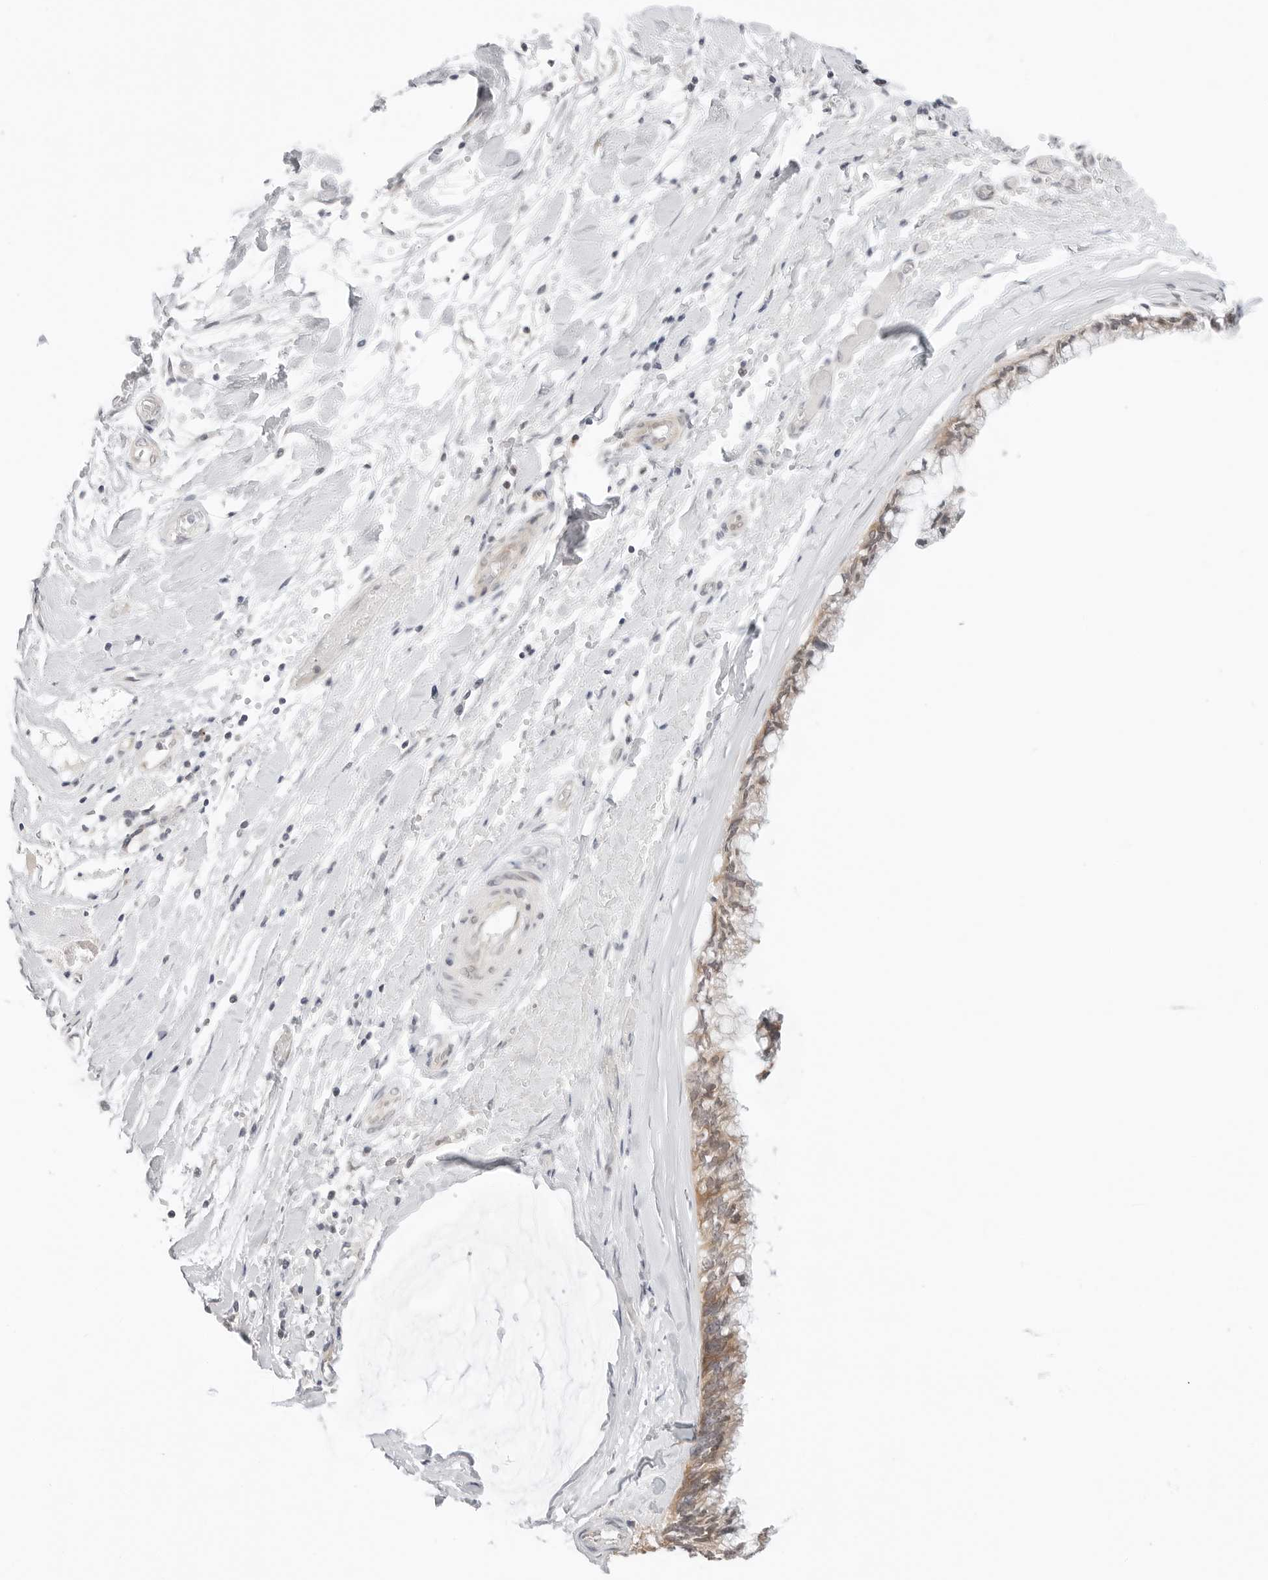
{"staining": {"intensity": "weak", "quantity": ">75%", "location": "cytoplasmic/membranous"}, "tissue": "ovarian cancer", "cell_type": "Tumor cells", "image_type": "cancer", "snomed": [{"axis": "morphology", "description": "Cystadenocarcinoma, mucinous, NOS"}, {"axis": "topography", "description": "Ovary"}], "caption": "Immunohistochemistry (IHC) of human ovarian mucinous cystadenocarcinoma reveals low levels of weak cytoplasmic/membranous positivity in about >75% of tumor cells.", "gene": "NUDC", "patient": {"sex": "female", "age": 39}}